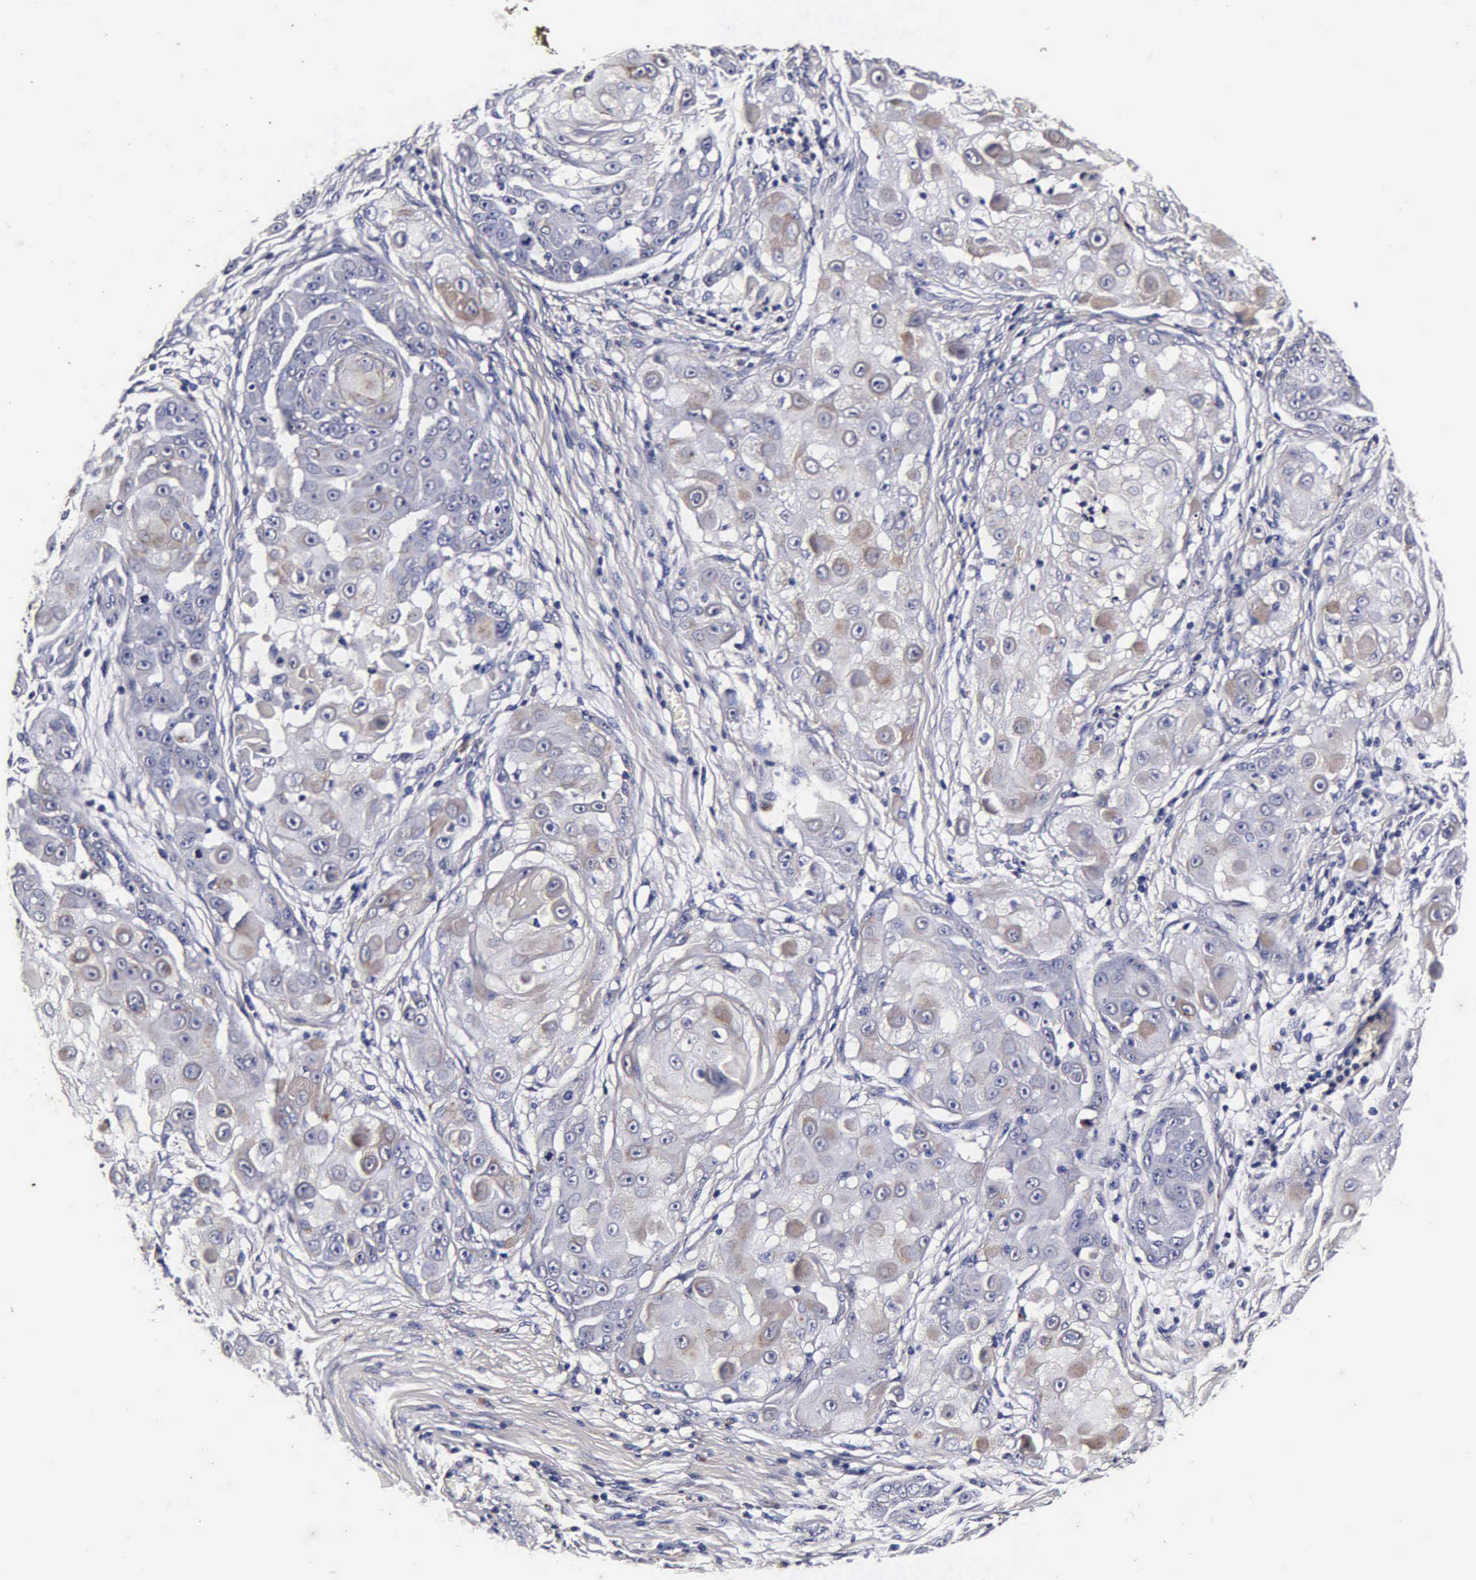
{"staining": {"intensity": "negative", "quantity": "none", "location": "none"}, "tissue": "skin cancer", "cell_type": "Tumor cells", "image_type": "cancer", "snomed": [{"axis": "morphology", "description": "Squamous cell carcinoma, NOS"}, {"axis": "topography", "description": "Skin"}], "caption": "Immunohistochemistry (IHC) image of human skin cancer (squamous cell carcinoma) stained for a protein (brown), which shows no staining in tumor cells.", "gene": "CST3", "patient": {"sex": "female", "age": 57}}